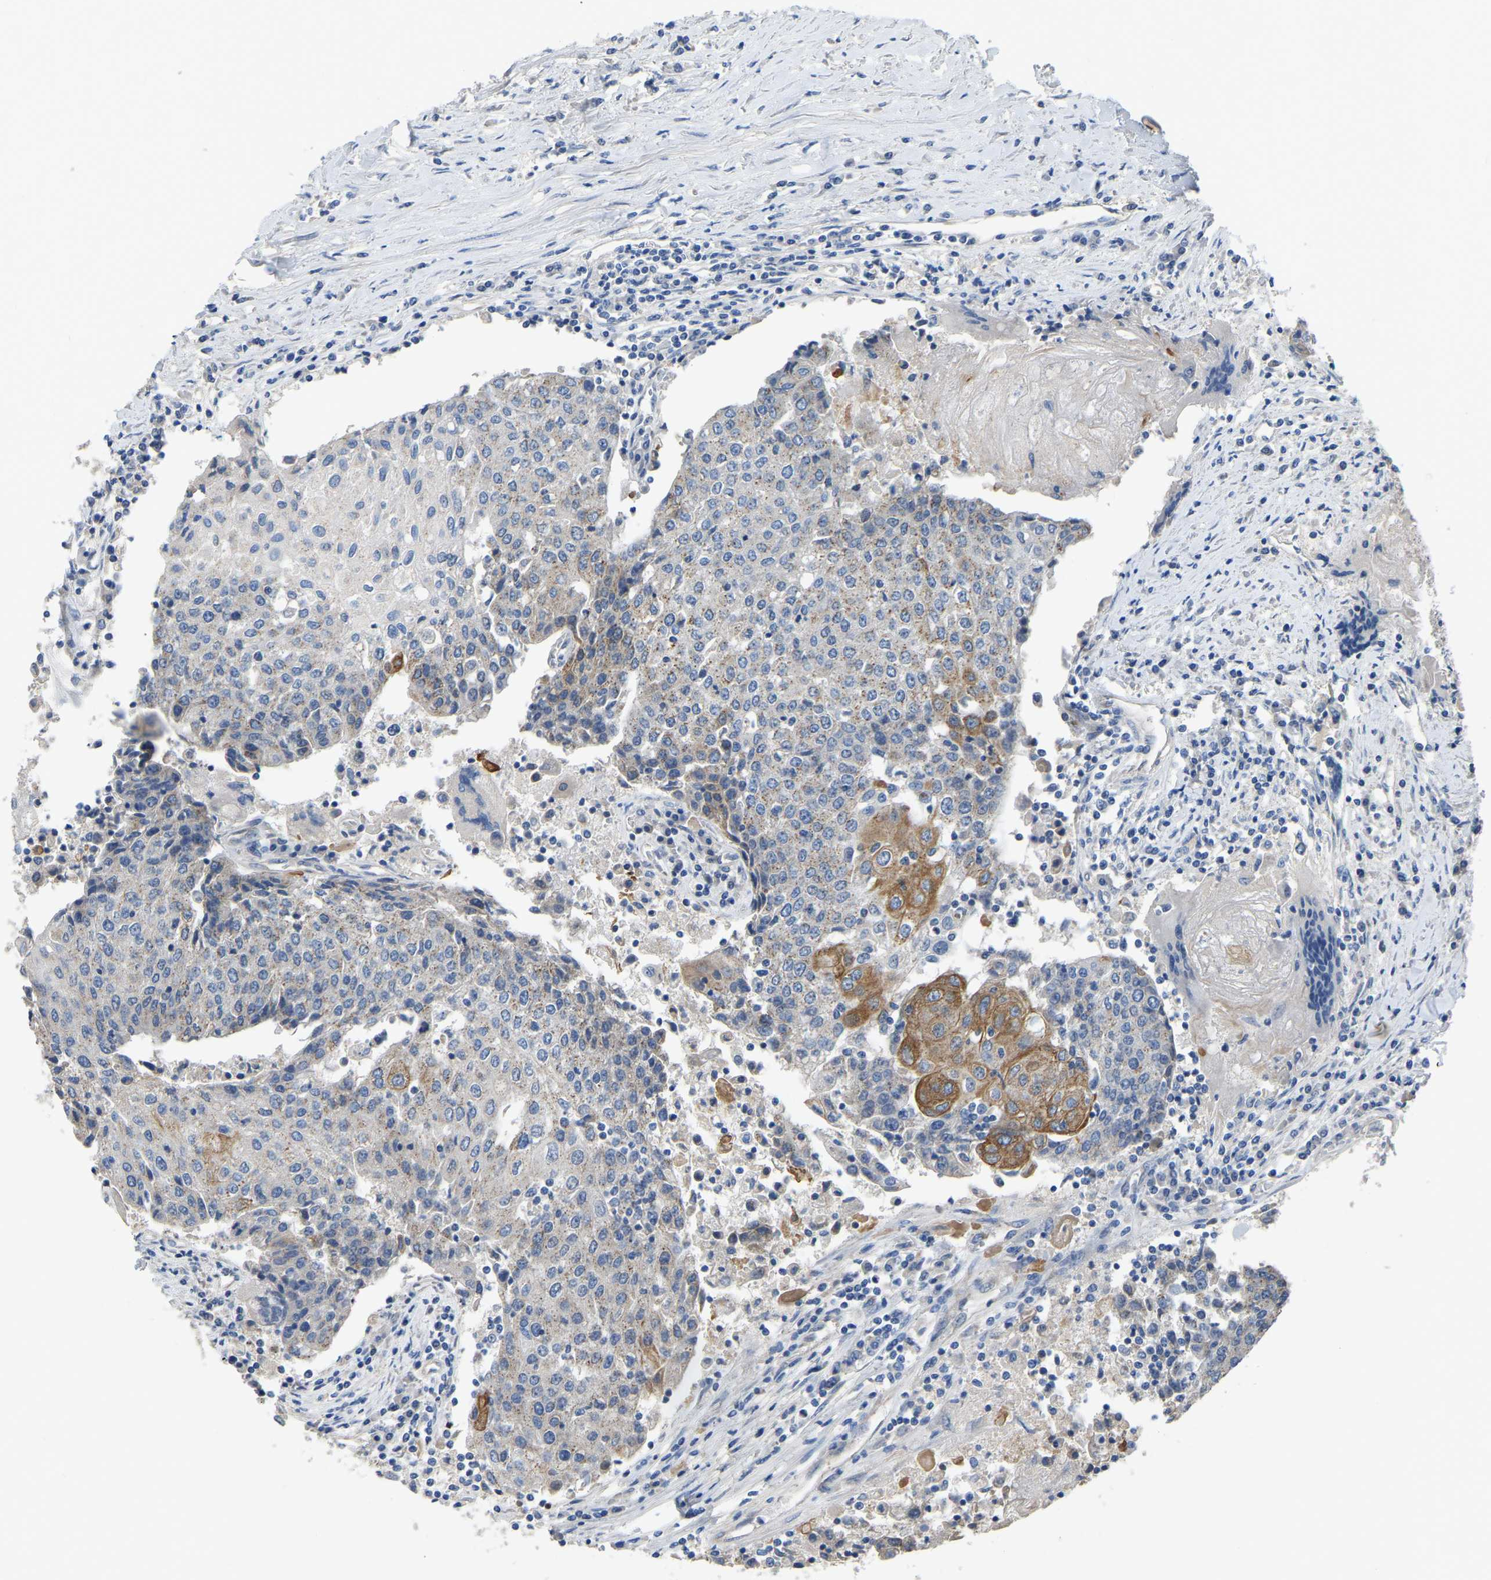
{"staining": {"intensity": "negative", "quantity": "none", "location": "none"}, "tissue": "urothelial cancer", "cell_type": "Tumor cells", "image_type": "cancer", "snomed": [{"axis": "morphology", "description": "Urothelial carcinoma, High grade"}, {"axis": "topography", "description": "Urinary bladder"}], "caption": "Micrograph shows no protein expression in tumor cells of urothelial cancer tissue.", "gene": "HIGD2B", "patient": {"sex": "female", "age": 85}}